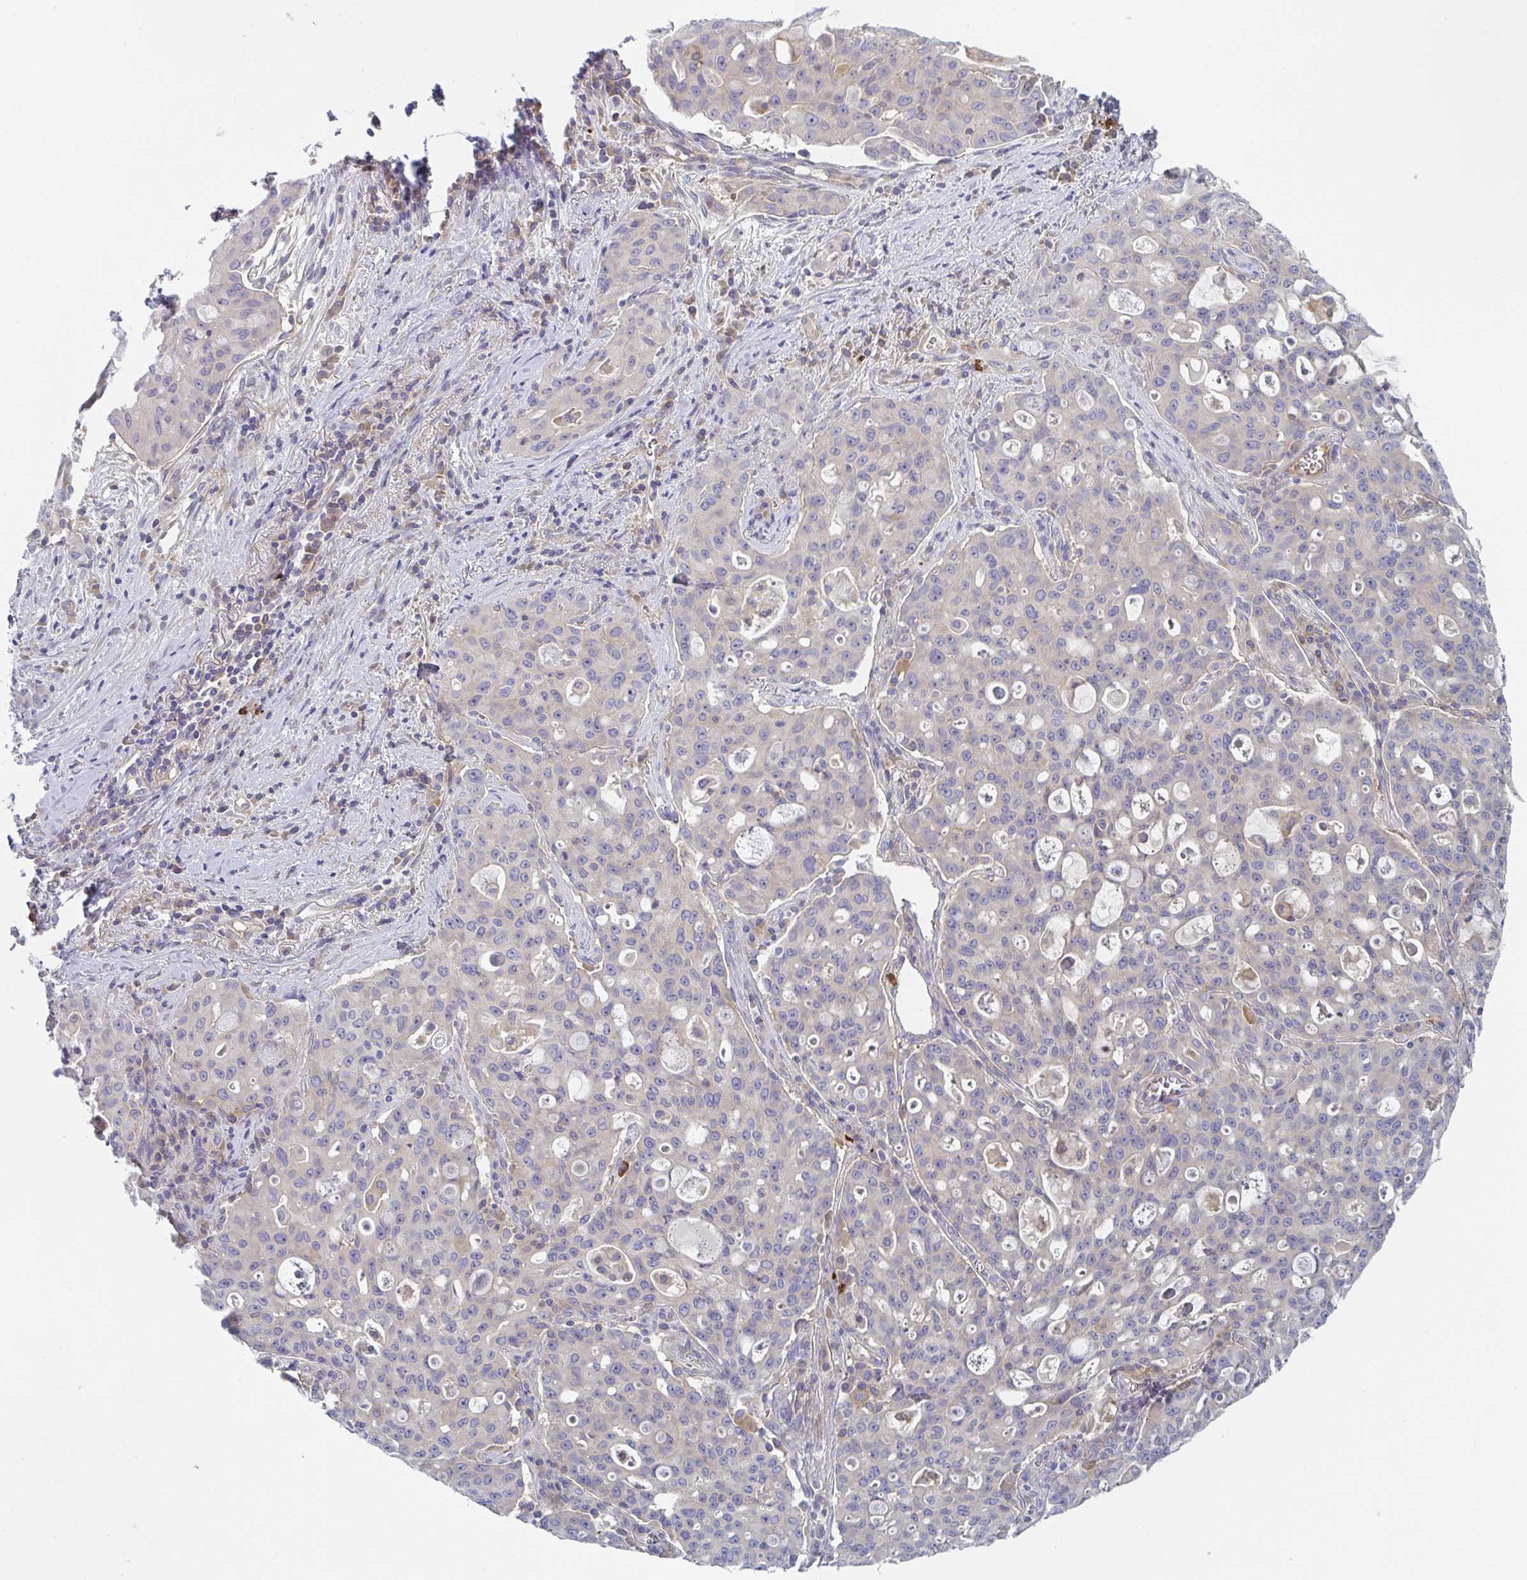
{"staining": {"intensity": "negative", "quantity": "none", "location": "none"}, "tissue": "lung cancer", "cell_type": "Tumor cells", "image_type": "cancer", "snomed": [{"axis": "morphology", "description": "Adenocarcinoma, NOS"}, {"axis": "topography", "description": "Lung"}], "caption": "There is no significant staining in tumor cells of adenocarcinoma (lung).", "gene": "AMPD2", "patient": {"sex": "female", "age": 44}}